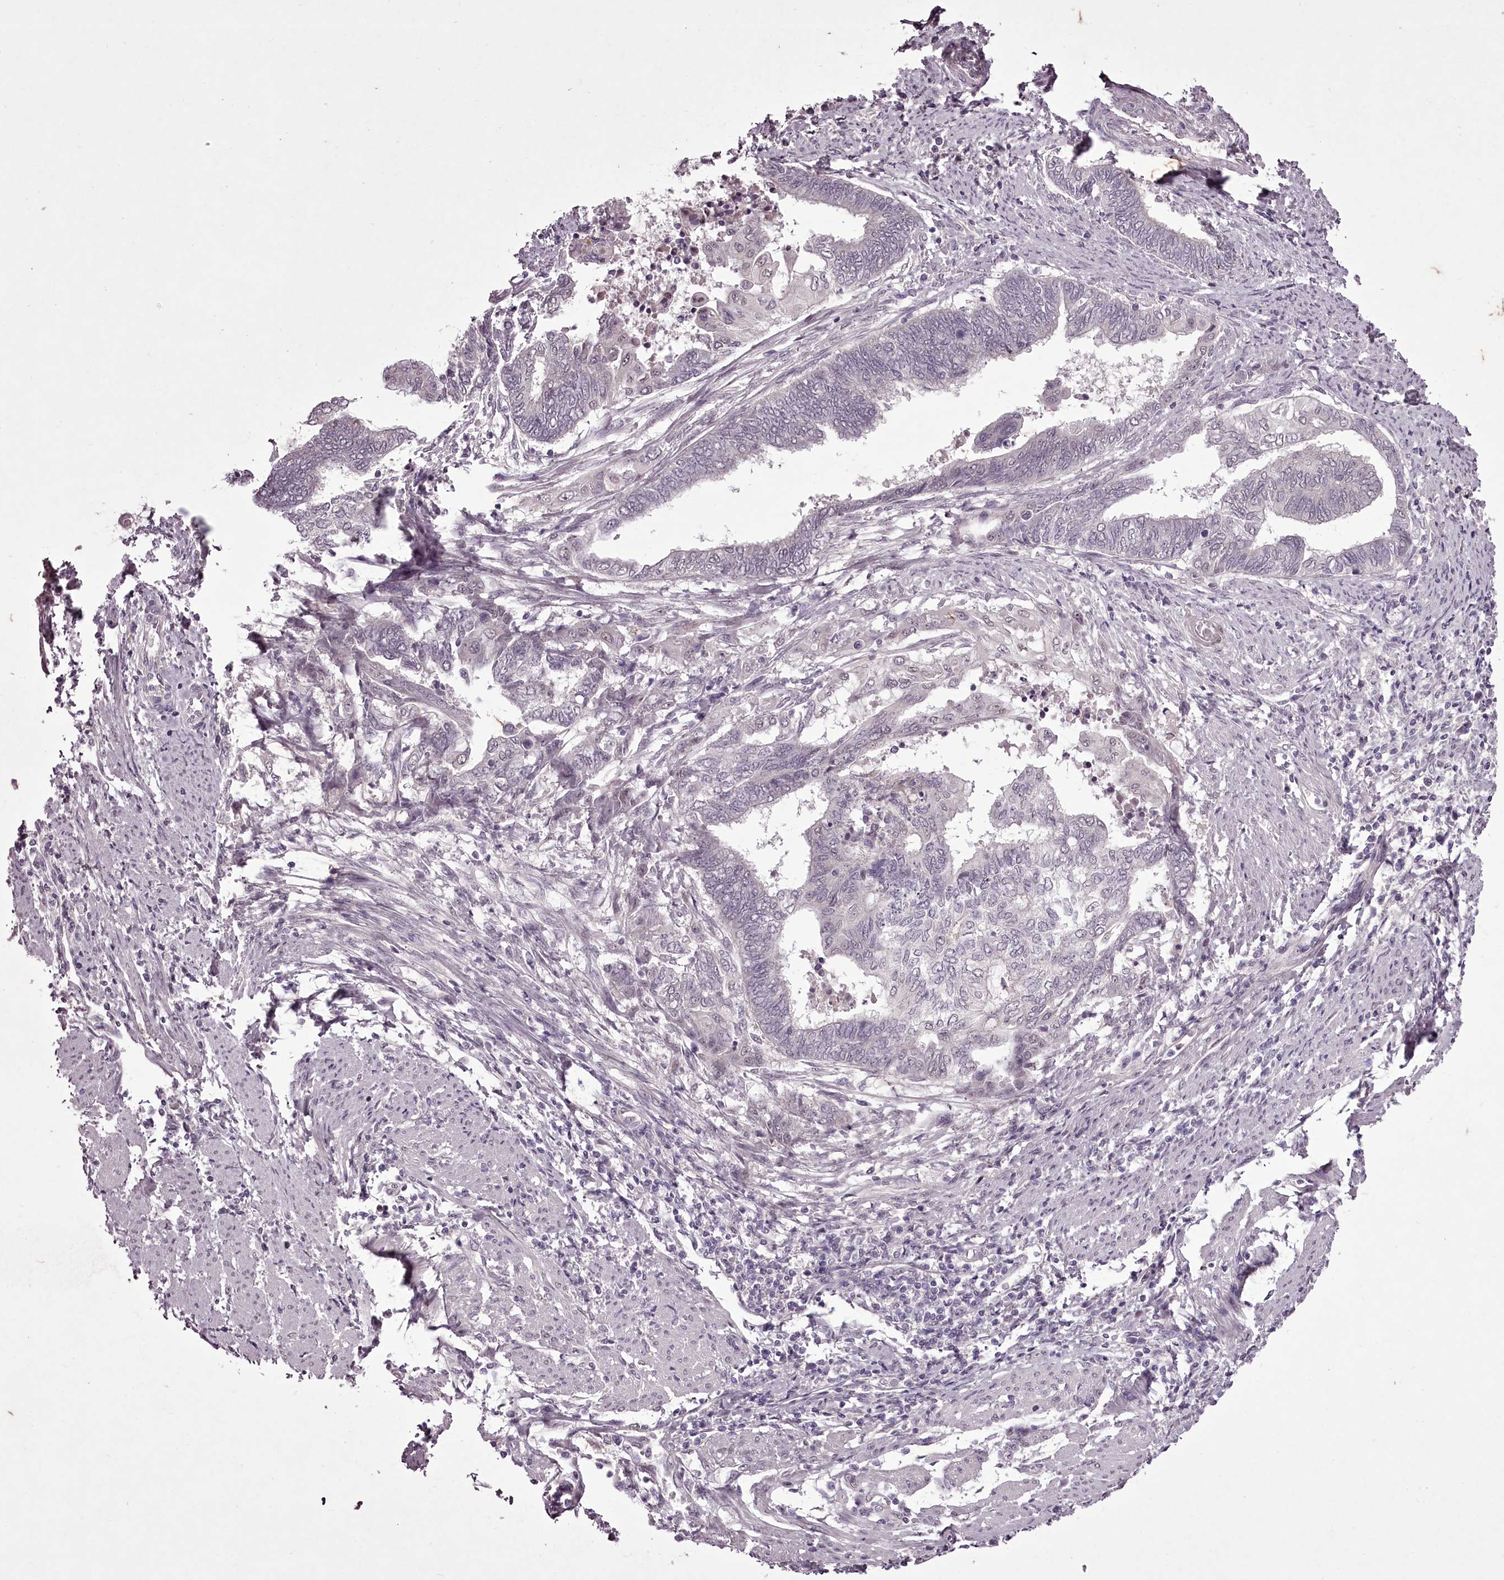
{"staining": {"intensity": "negative", "quantity": "none", "location": "none"}, "tissue": "endometrial cancer", "cell_type": "Tumor cells", "image_type": "cancer", "snomed": [{"axis": "morphology", "description": "Adenocarcinoma, NOS"}, {"axis": "topography", "description": "Uterus"}, {"axis": "topography", "description": "Endometrium"}], "caption": "Immunohistochemistry of endometrial cancer (adenocarcinoma) shows no expression in tumor cells.", "gene": "C1orf56", "patient": {"sex": "female", "age": 70}}